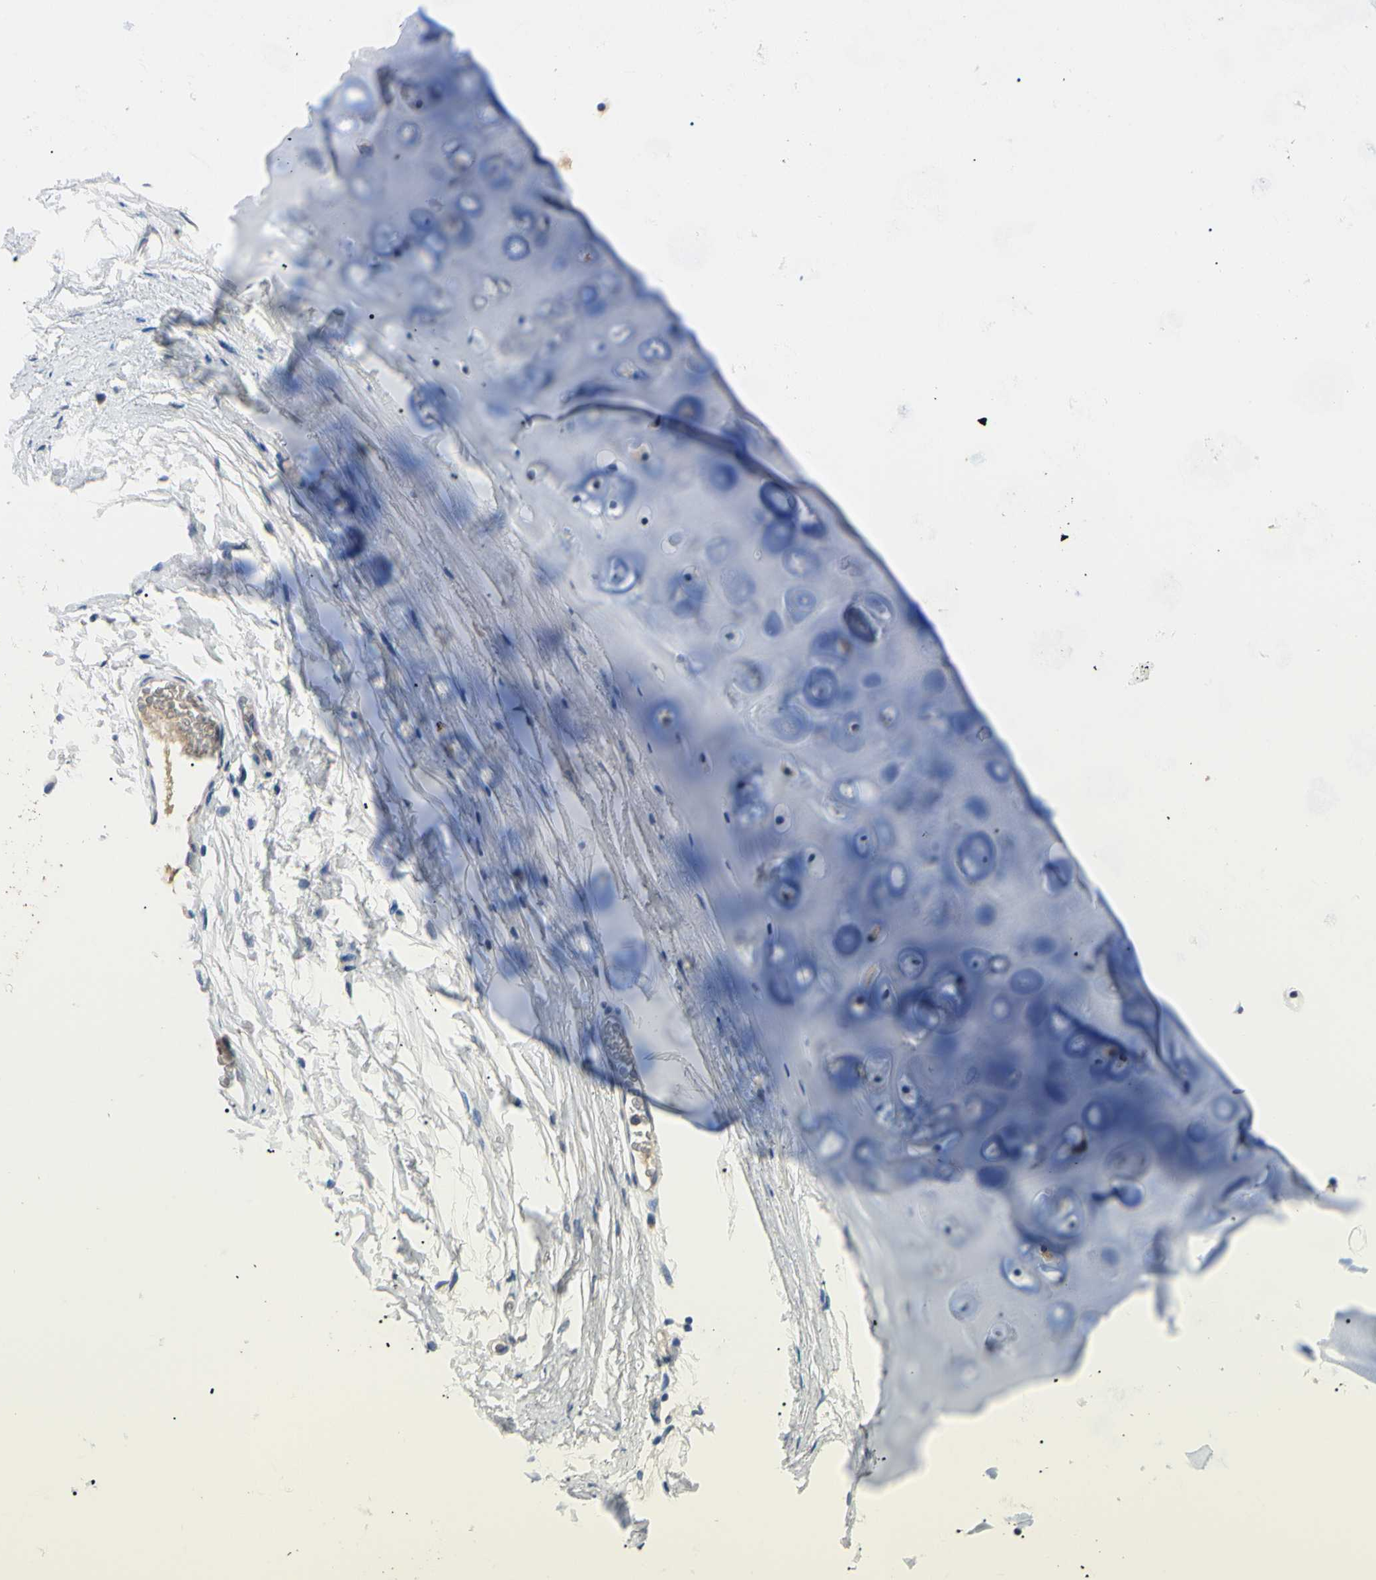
{"staining": {"intensity": "weak", "quantity": ">75%", "location": "cytoplasmic/membranous"}, "tissue": "adipose tissue", "cell_type": "Adipocytes", "image_type": "normal", "snomed": [{"axis": "morphology", "description": "Normal tissue, NOS"}, {"axis": "topography", "description": "Bronchus"}], "caption": "Immunohistochemistry (IHC) of normal adipose tissue demonstrates low levels of weak cytoplasmic/membranous staining in about >75% of adipocytes. Using DAB (3,3'-diaminobenzidine) (brown) and hematoxylin (blue) stains, captured at high magnification using brightfield microscopy.", "gene": "NOL3", "patient": {"sex": "female", "age": 73}}